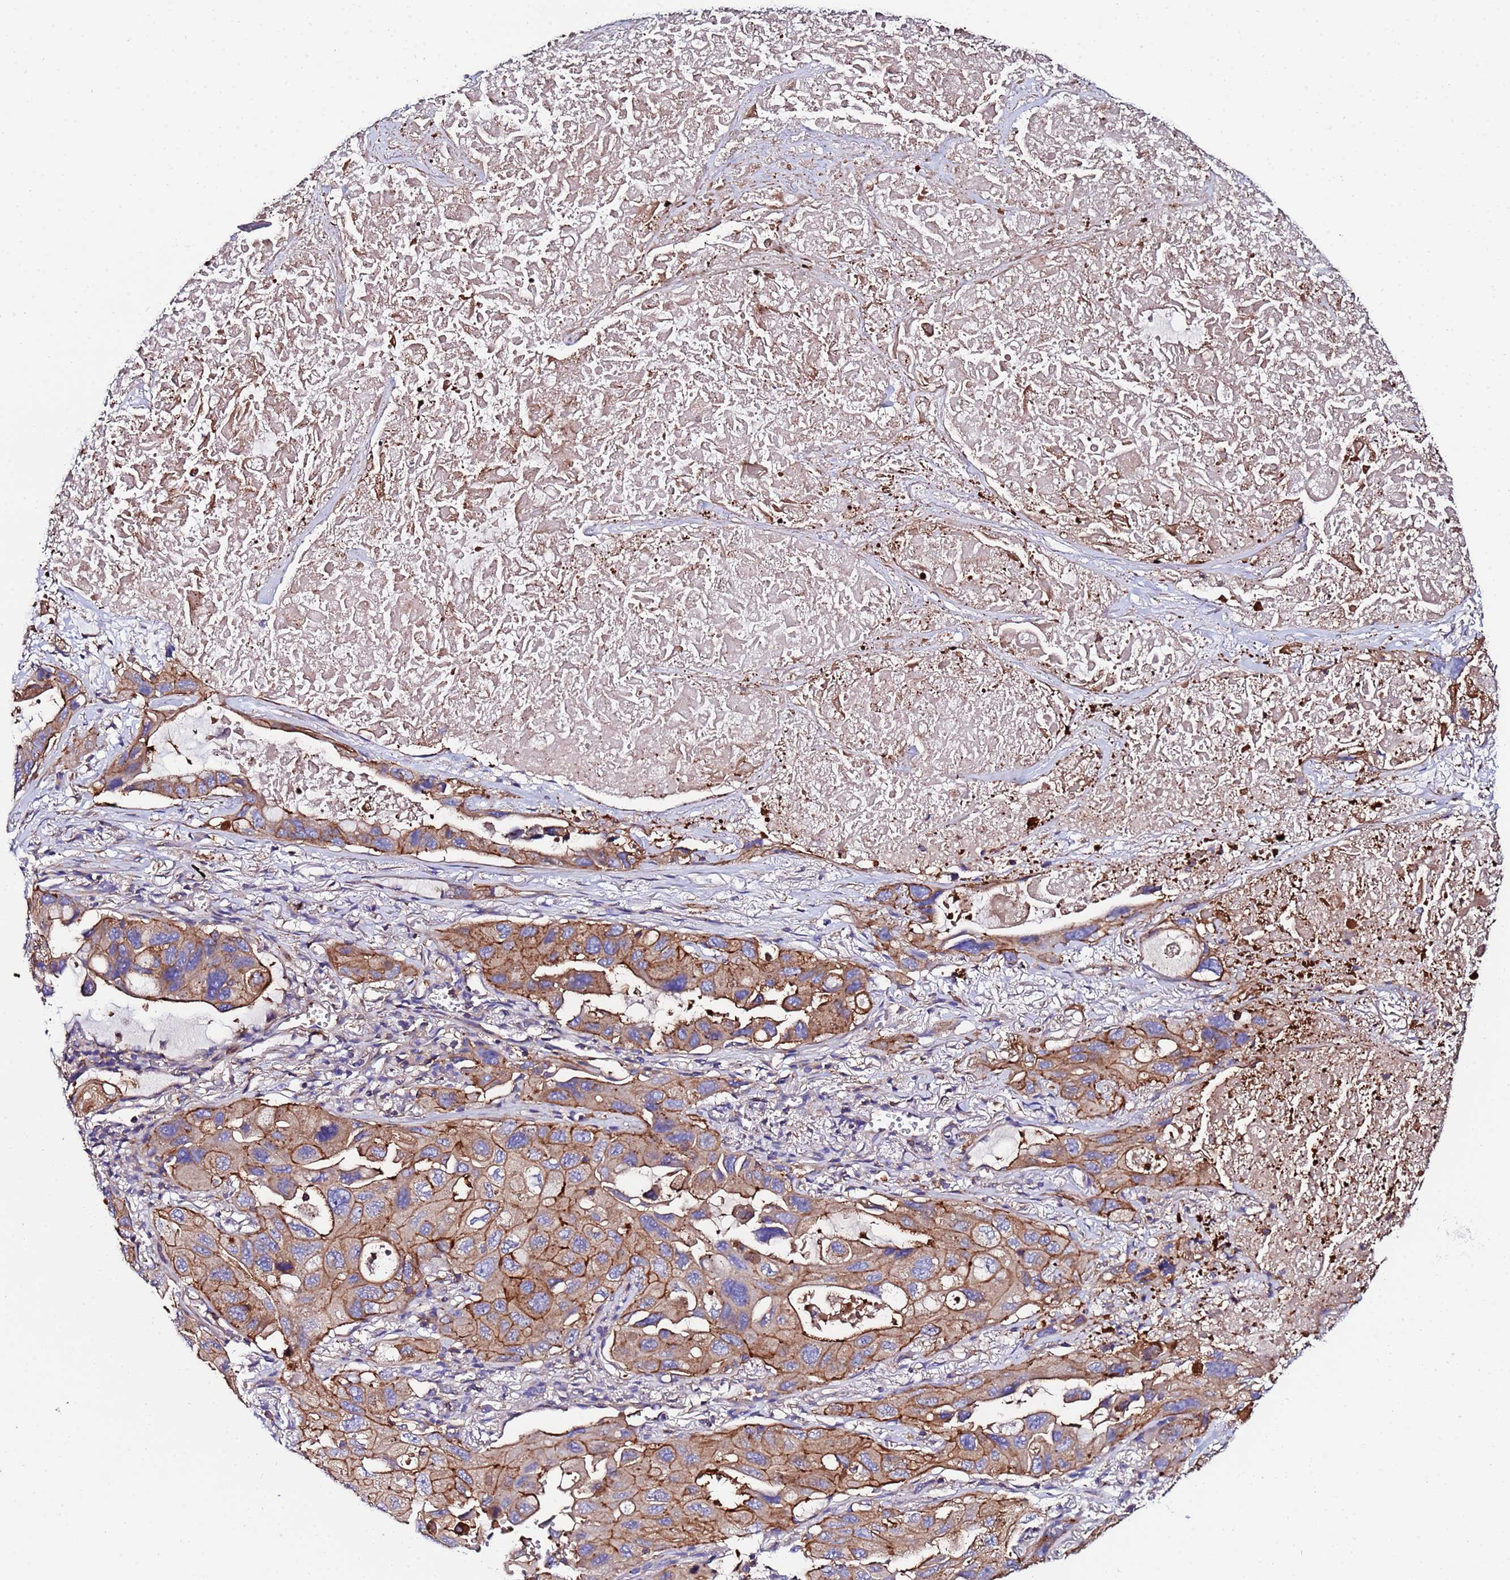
{"staining": {"intensity": "moderate", "quantity": ">75%", "location": "cytoplasmic/membranous"}, "tissue": "lung cancer", "cell_type": "Tumor cells", "image_type": "cancer", "snomed": [{"axis": "morphology", "description": "Squamous cell carcinoma, NOS"}, {"axis": "topography", "description": "Lung"}], "caption": "A histopathology image of lung cancer stained for a protein exhibits moderate cytoplasmic/membranous brown staining in tumor cells.", "gene": "POTEE", "patient": {"sex": "female", "age": 73}}